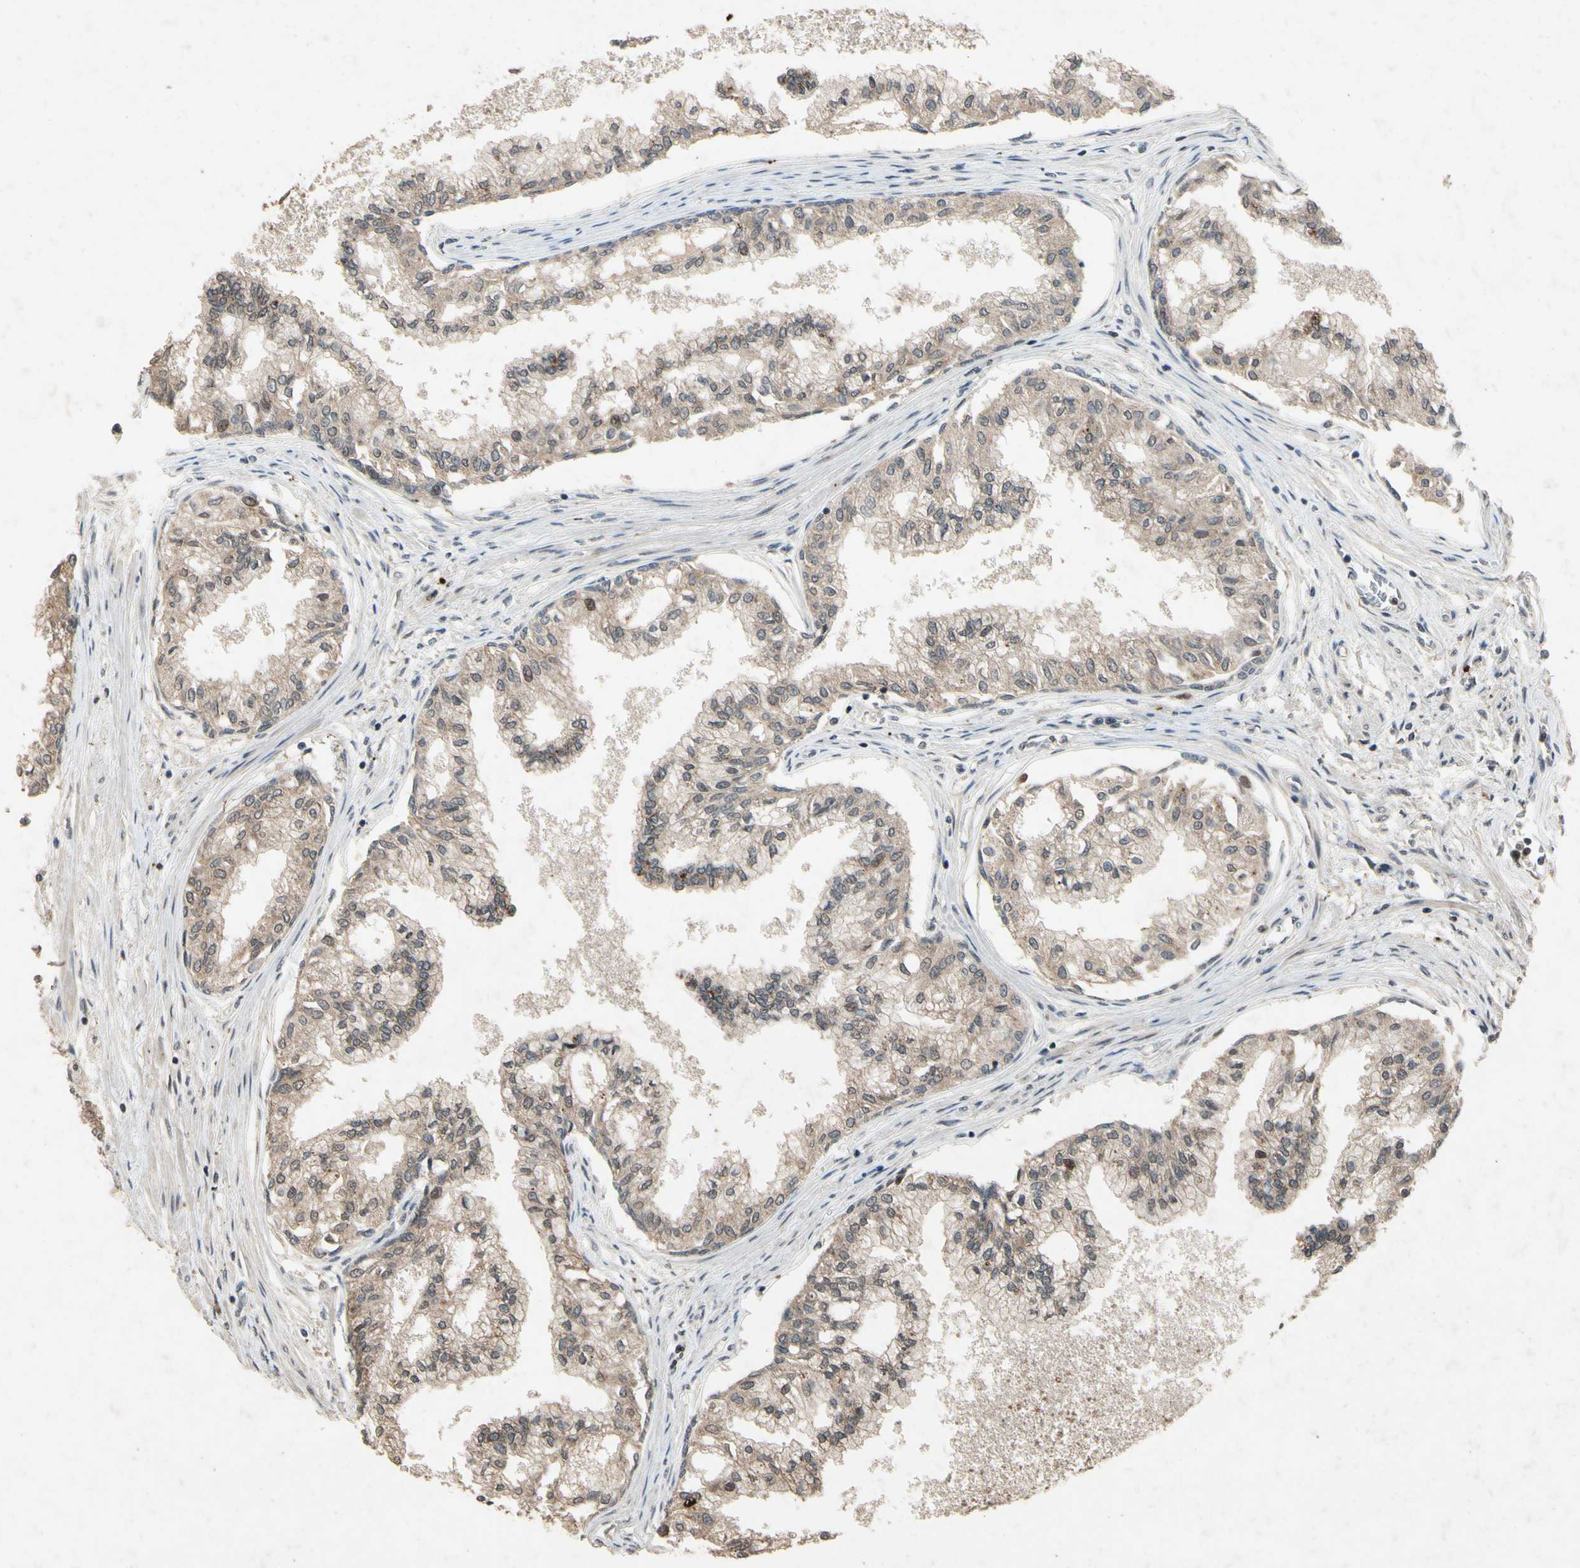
{"staining": {"intensity": "moderate", "quantity": ">75%", "location": "cytoplasmic/membranous"}, "tissue": "prostate", "cell_type": "Glandular cells", "image_type": "normal", "snomed": [{"axis": "morphology", "description": "Normal tissue, NOS"}, {"axis": "topography", "description": "Prostate"}, {"axis": "topography", "description": "Seminal veicle"}], "caption": "A photomicrograph showing moderate cytoplasmic/membranous positivity in about >75% of glandular cells in benign prostate, as visualized by brown immunohistochemical staining.", "gene": "DPY19L3", "patient": {"sex": "male", "age": 60}}